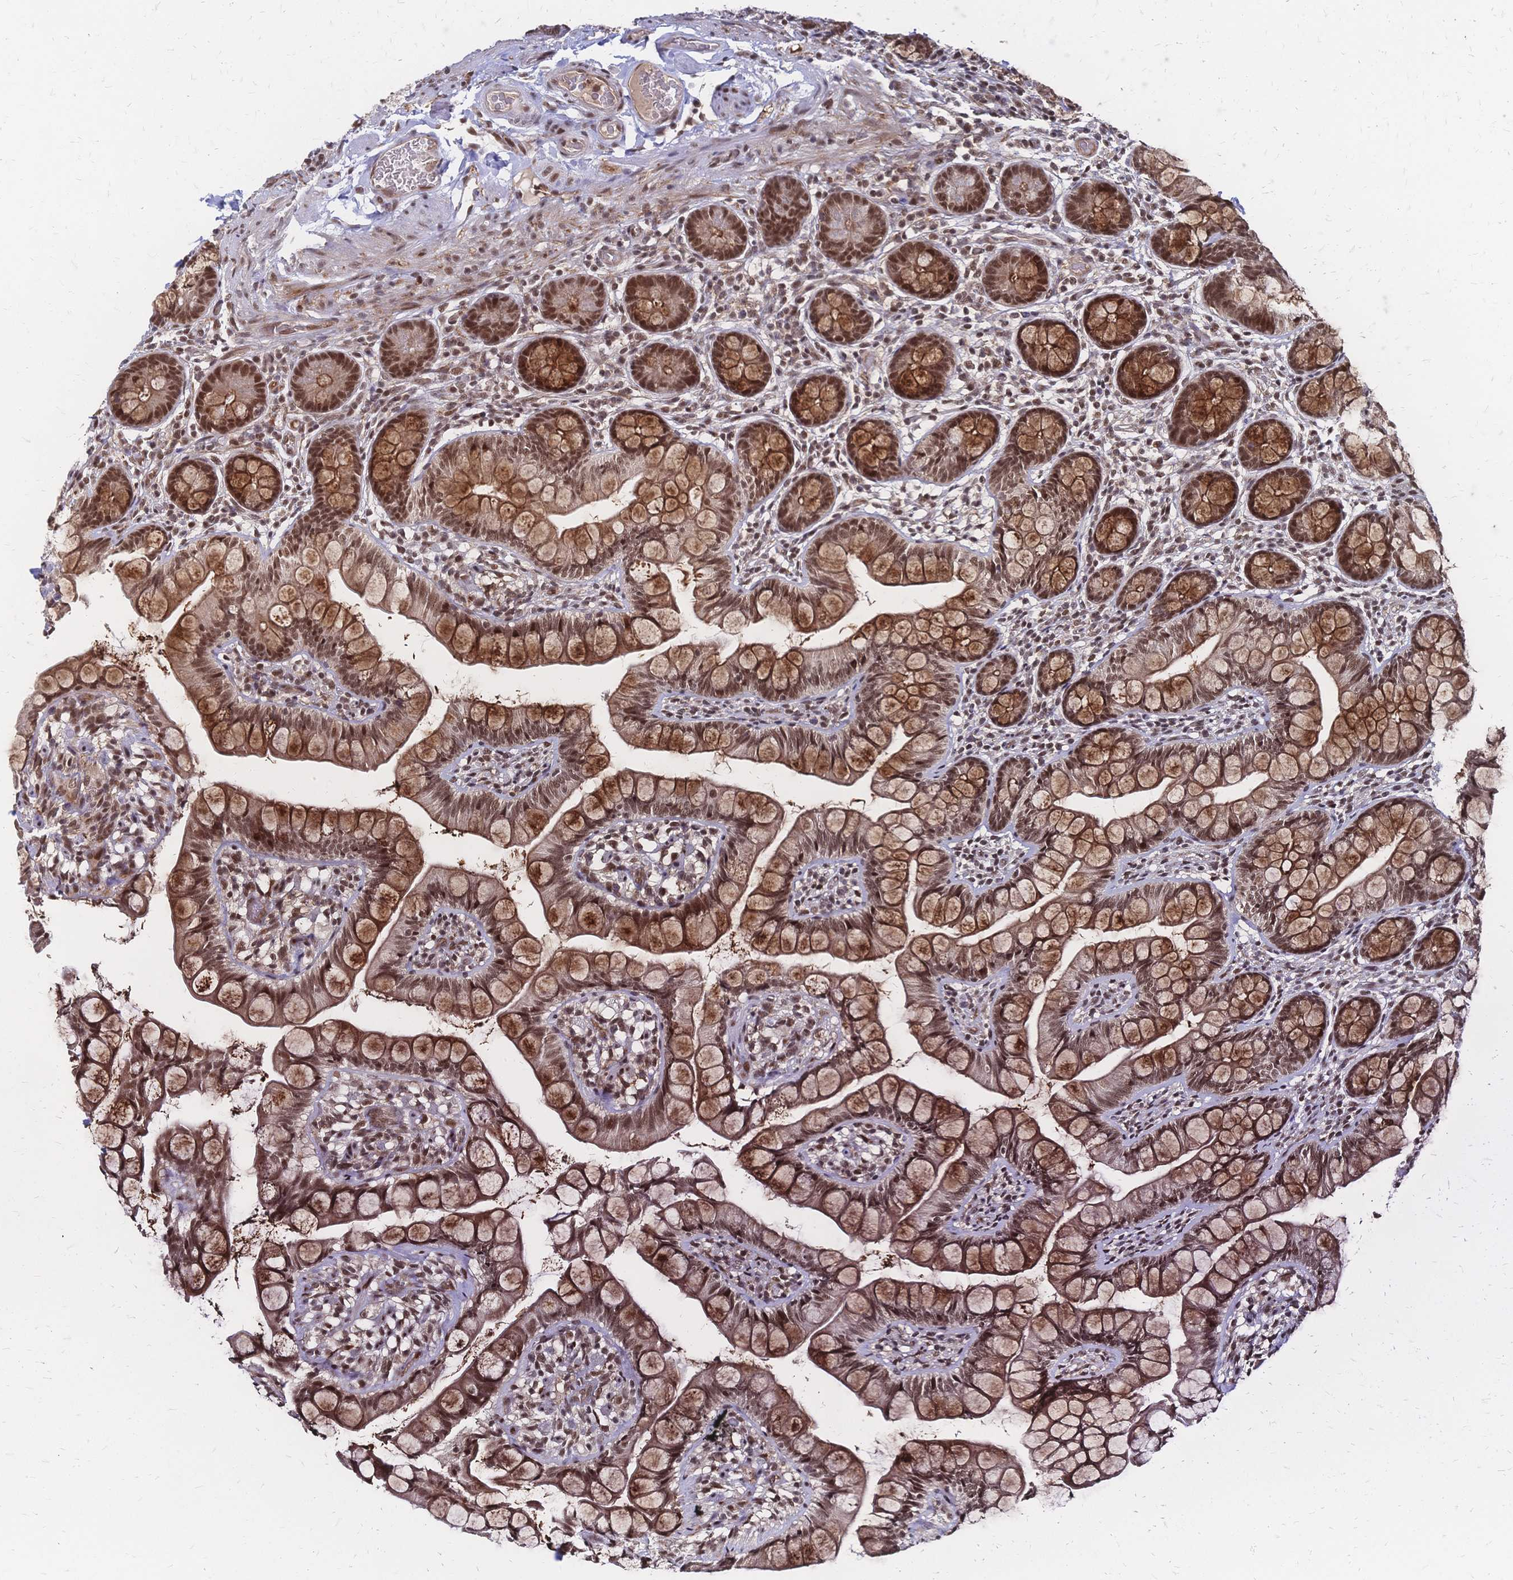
{"staining": {"intensity": "strong", "quantity": ">75%", "location": "cytoplasmic/membranous,nuclear"}, "tissue": "small intestine", "cell_type": "Glandular cells", "image_type": "normal", "snomed": [{"axis": "morphology", "description": "Normal tissue, NOS"}, {"axis": "topography", "description": "Small intestine"}], "caption": "About >75% of glandular cells in benign human small intestine display strong cytoplasmic/membranous,nuclear protein positivity as visualized by brown immunohistochemical staining.", "gene": "NELFA", "patient": {"sex": "male", "age": 70}}